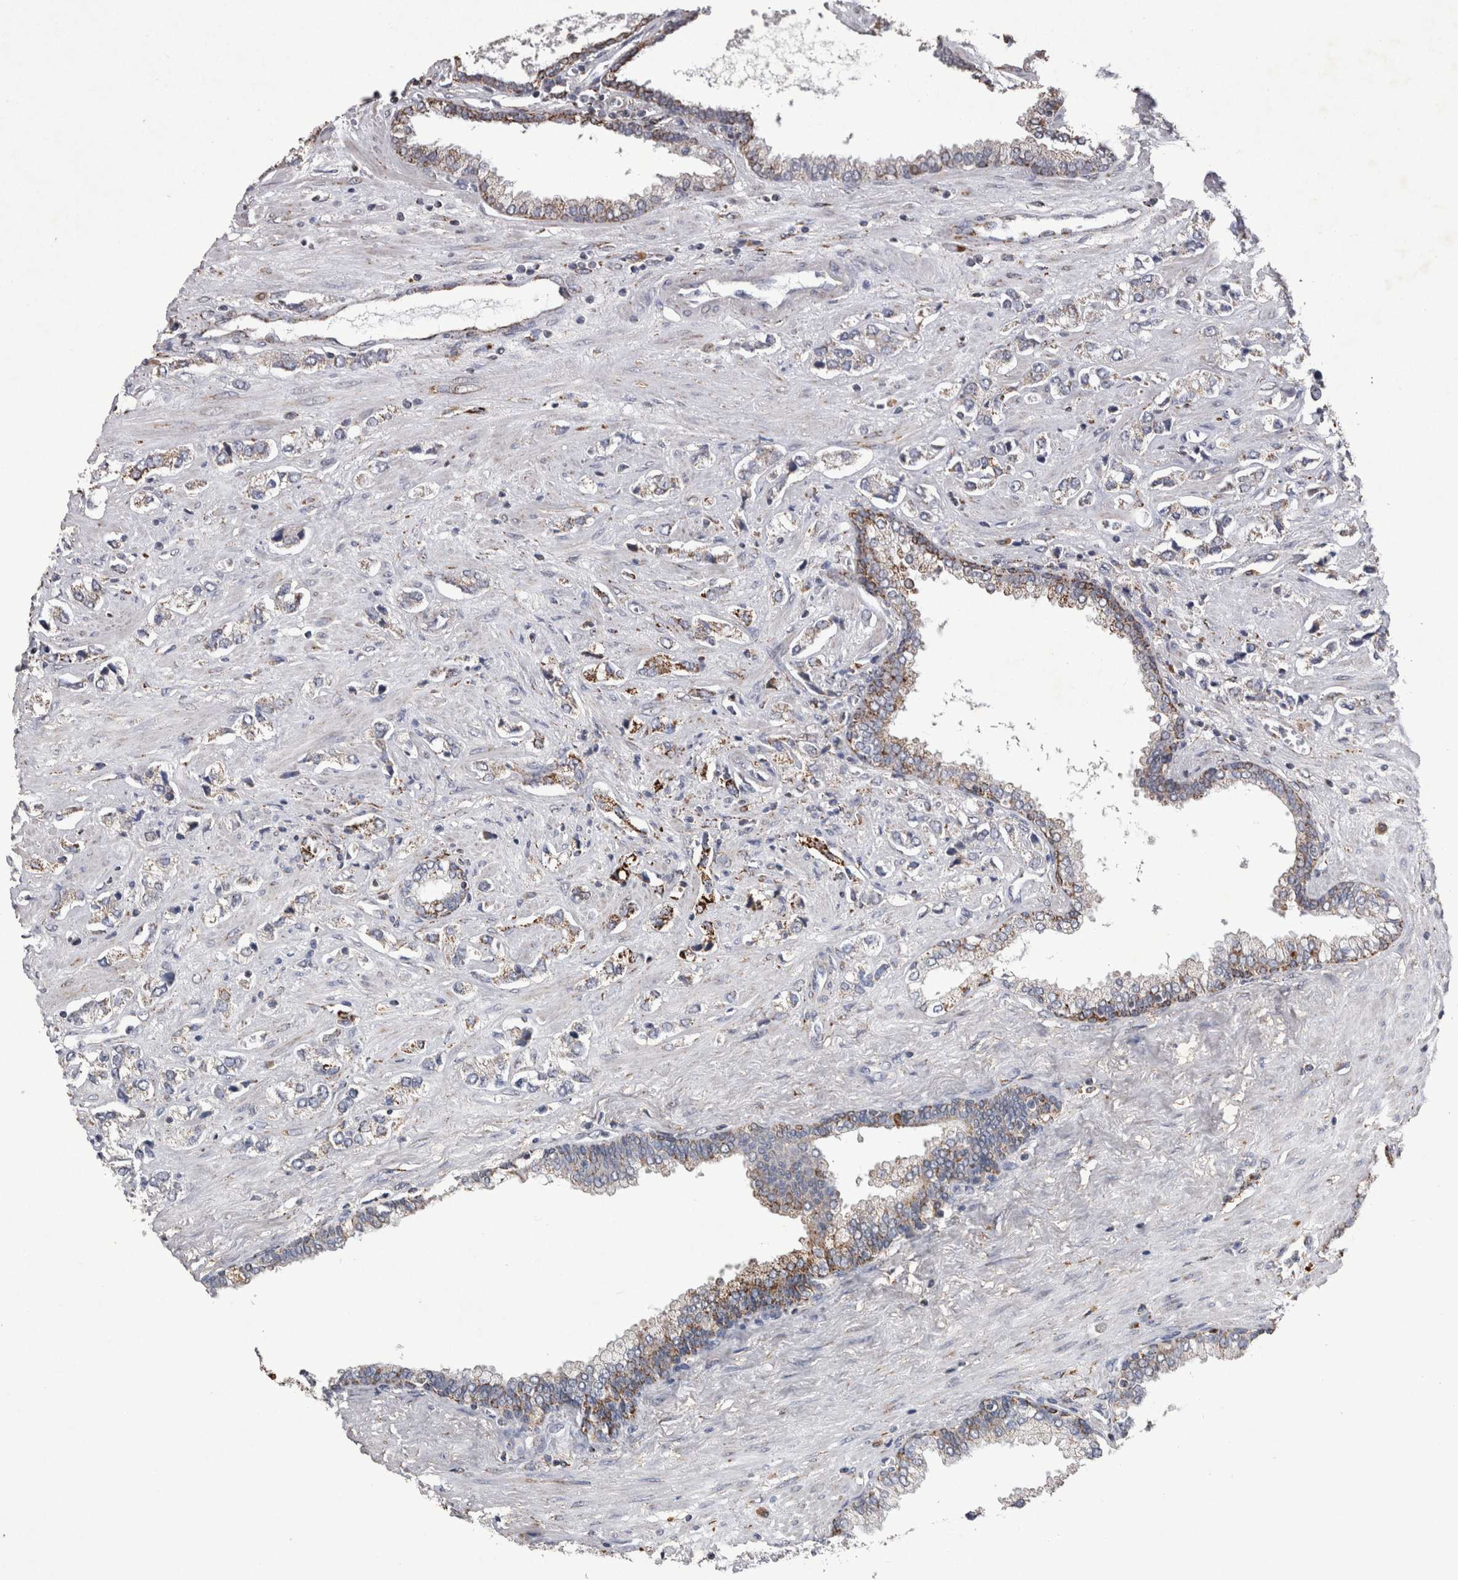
{"staining": {"intensity": "negative", "quantity": "none", "location": "none"}, "tissue": "prostate cancer", "cell_type": "Tumor cells", "image_type": "cancer", "snomed": [{"axis": "morphology", "description": "Adenocarcinoma, High grade"}, {"axis": "topography", "description": "Prostate"}], "caption": "There is no significant positivity in tumor cells of adenocarcinoma (high-grade) (prostate).", "gene": "DKK3", "patient": {"sex": "male", "age": 66}}